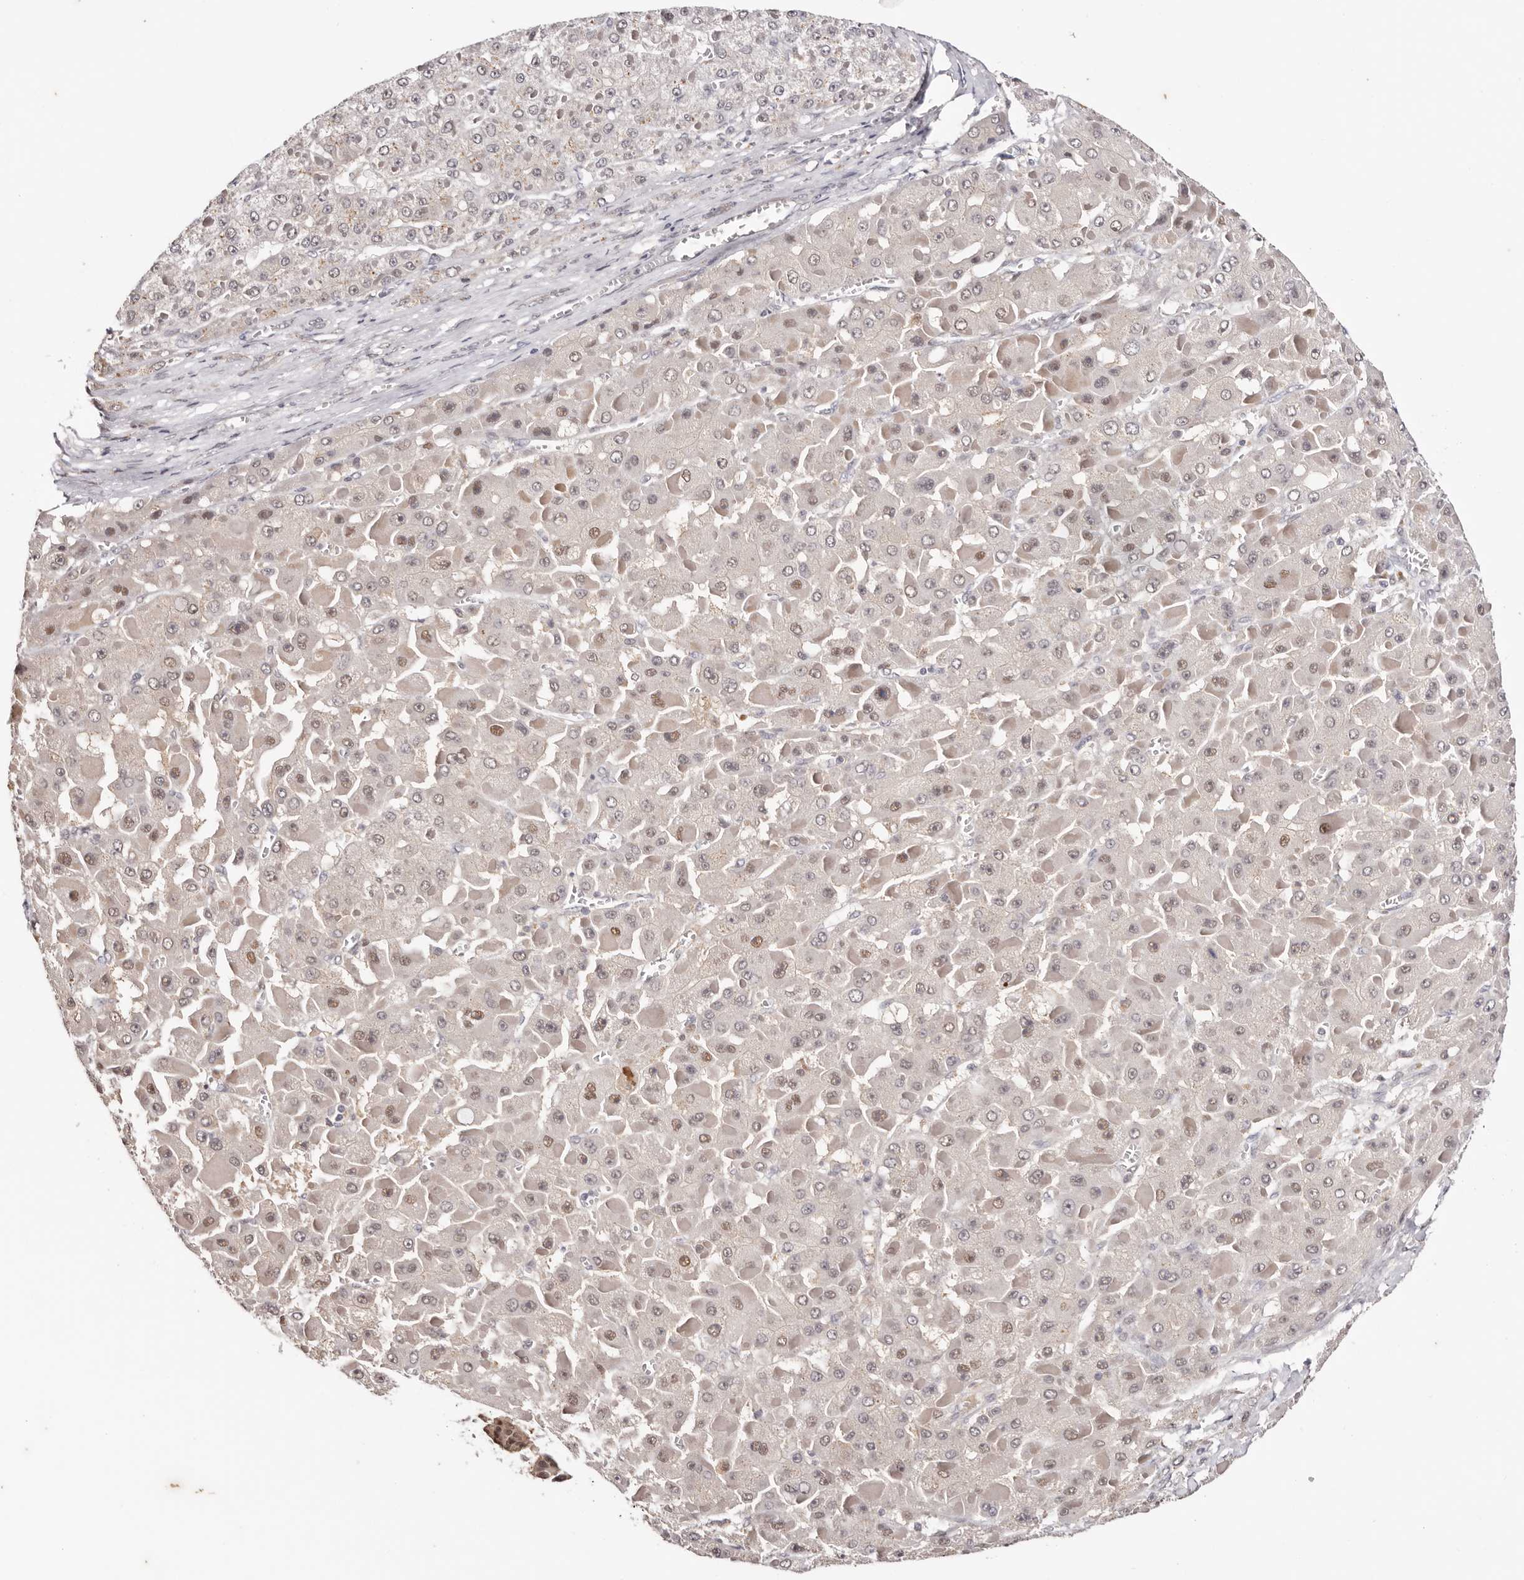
{"staining": {"intensity": "weak", "quantity": "<25%", "location": "nuclear"}, "tissue": "liver cancer", "cell_type": "Tumor cells", "image_type": "cancer", "snomed": [{"axis": "morphology", "description": "Carcinoma, Hepatocellular, NOS"}, {"axis": "topography", "description": "Liver"}], "caption": "An IHC histopathology image of liver hepatocellular carcinoma is shown. There is no staining in tumor cells of liver hepatocellular carcinoma.", "gene": "TYW3", "patient": {"sex": "female", "age": 73}}